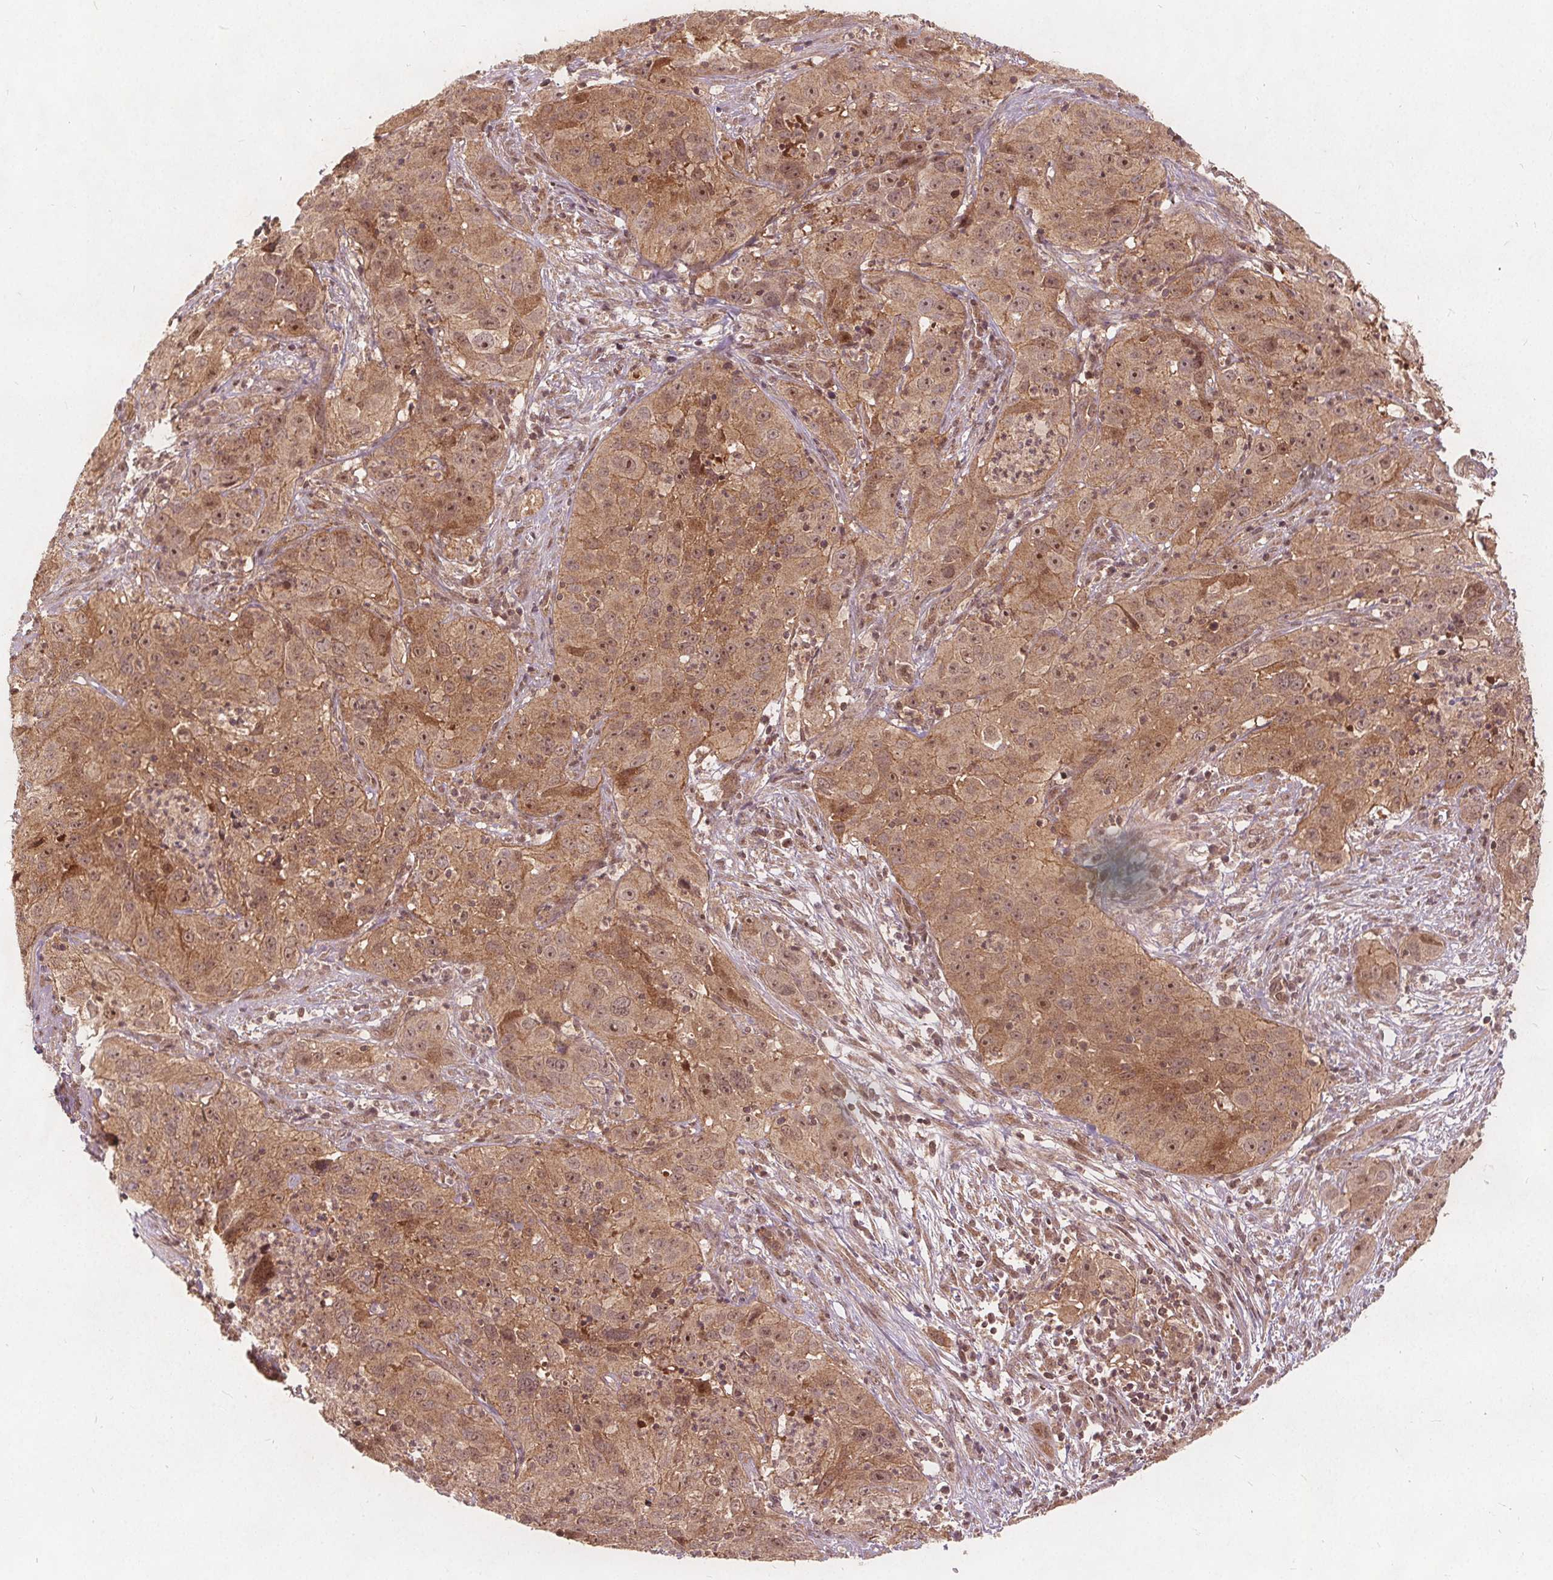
{"staining": {"intensity": "moderate", "quantity": ">75%", "location": "cytoplasmic/membranous,nuclear"}, "tissue": "cervical cancer", "cell_type": "Tumor cells", "image_type": "cancer", "snomed": [{"axis": "morphology", "description": "Squamous cell carcinoma, NOS"}, {"axis": "topography", "description": "Cervix"}], "caption": "There is medium levels of moderate cytoplasmic/membranous and nuclear positivity in tumor cells of cervical squamous cell carcinoma, as demonstrated by immunohistochemical staining (brown color).", "gene": "PPP1CB", "patient": {"sex": "female", "age": 32}}